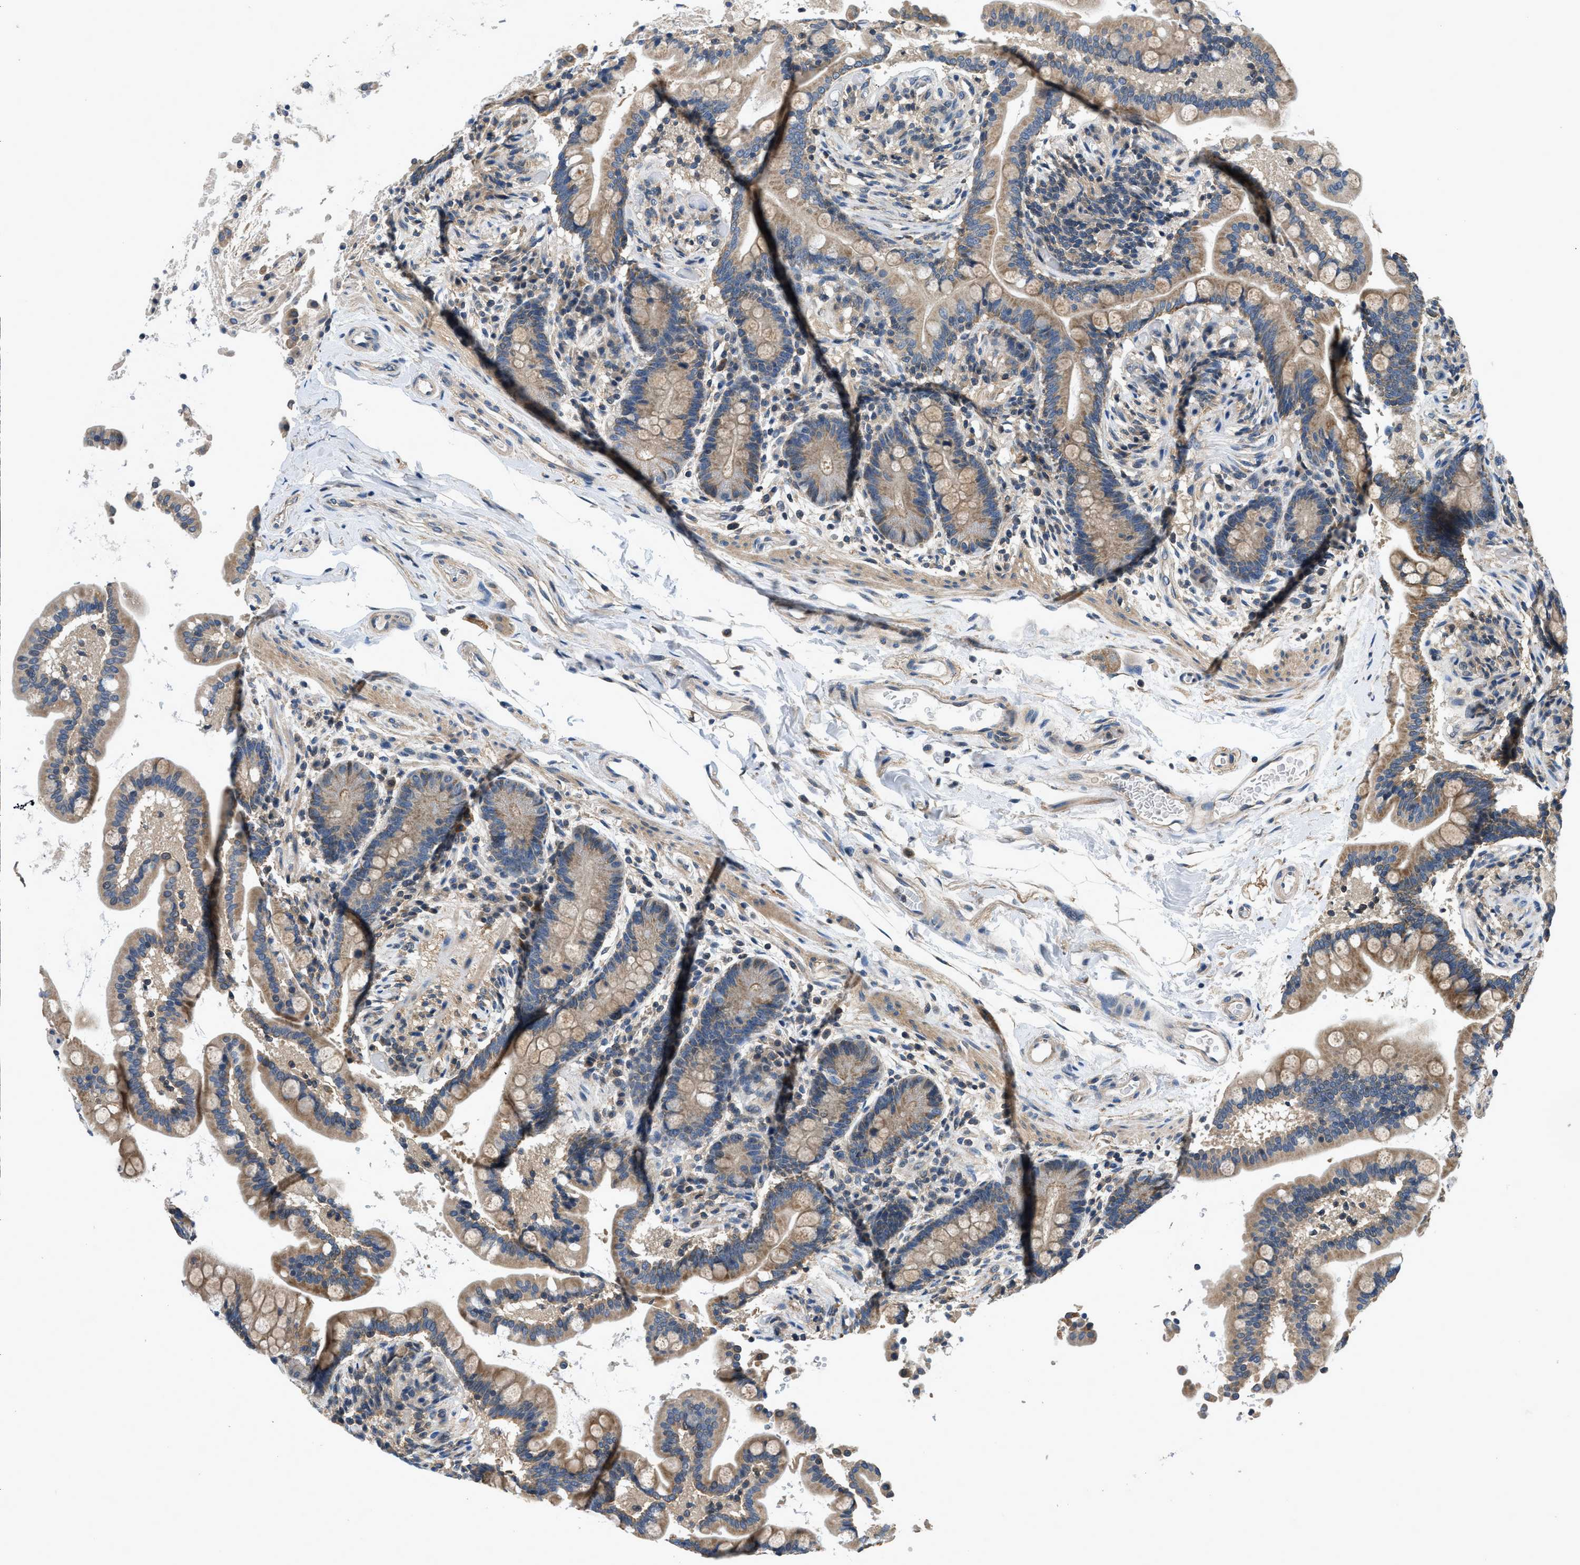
{"staining": {"intensity": "weak", "quantity": "25%-75%", "location": "cytoplasmic/membranous"}, "tissue": "colon", "cell_type": "Endothelial cells", "image_type": "normal", "snomed": [{"axis": "morphology", "description": "Normal tissue, NOS"}, {"axis": "topography", "description": "Colon"}], "caption": "DAB immunohistochemical staining of benign human colon shows weak cytoplasmic/membranous protein expression in approximately 25%-75% of endothelial cells.", "gene": "SSH2", "patient": {"sex": "male", "age": 73}}